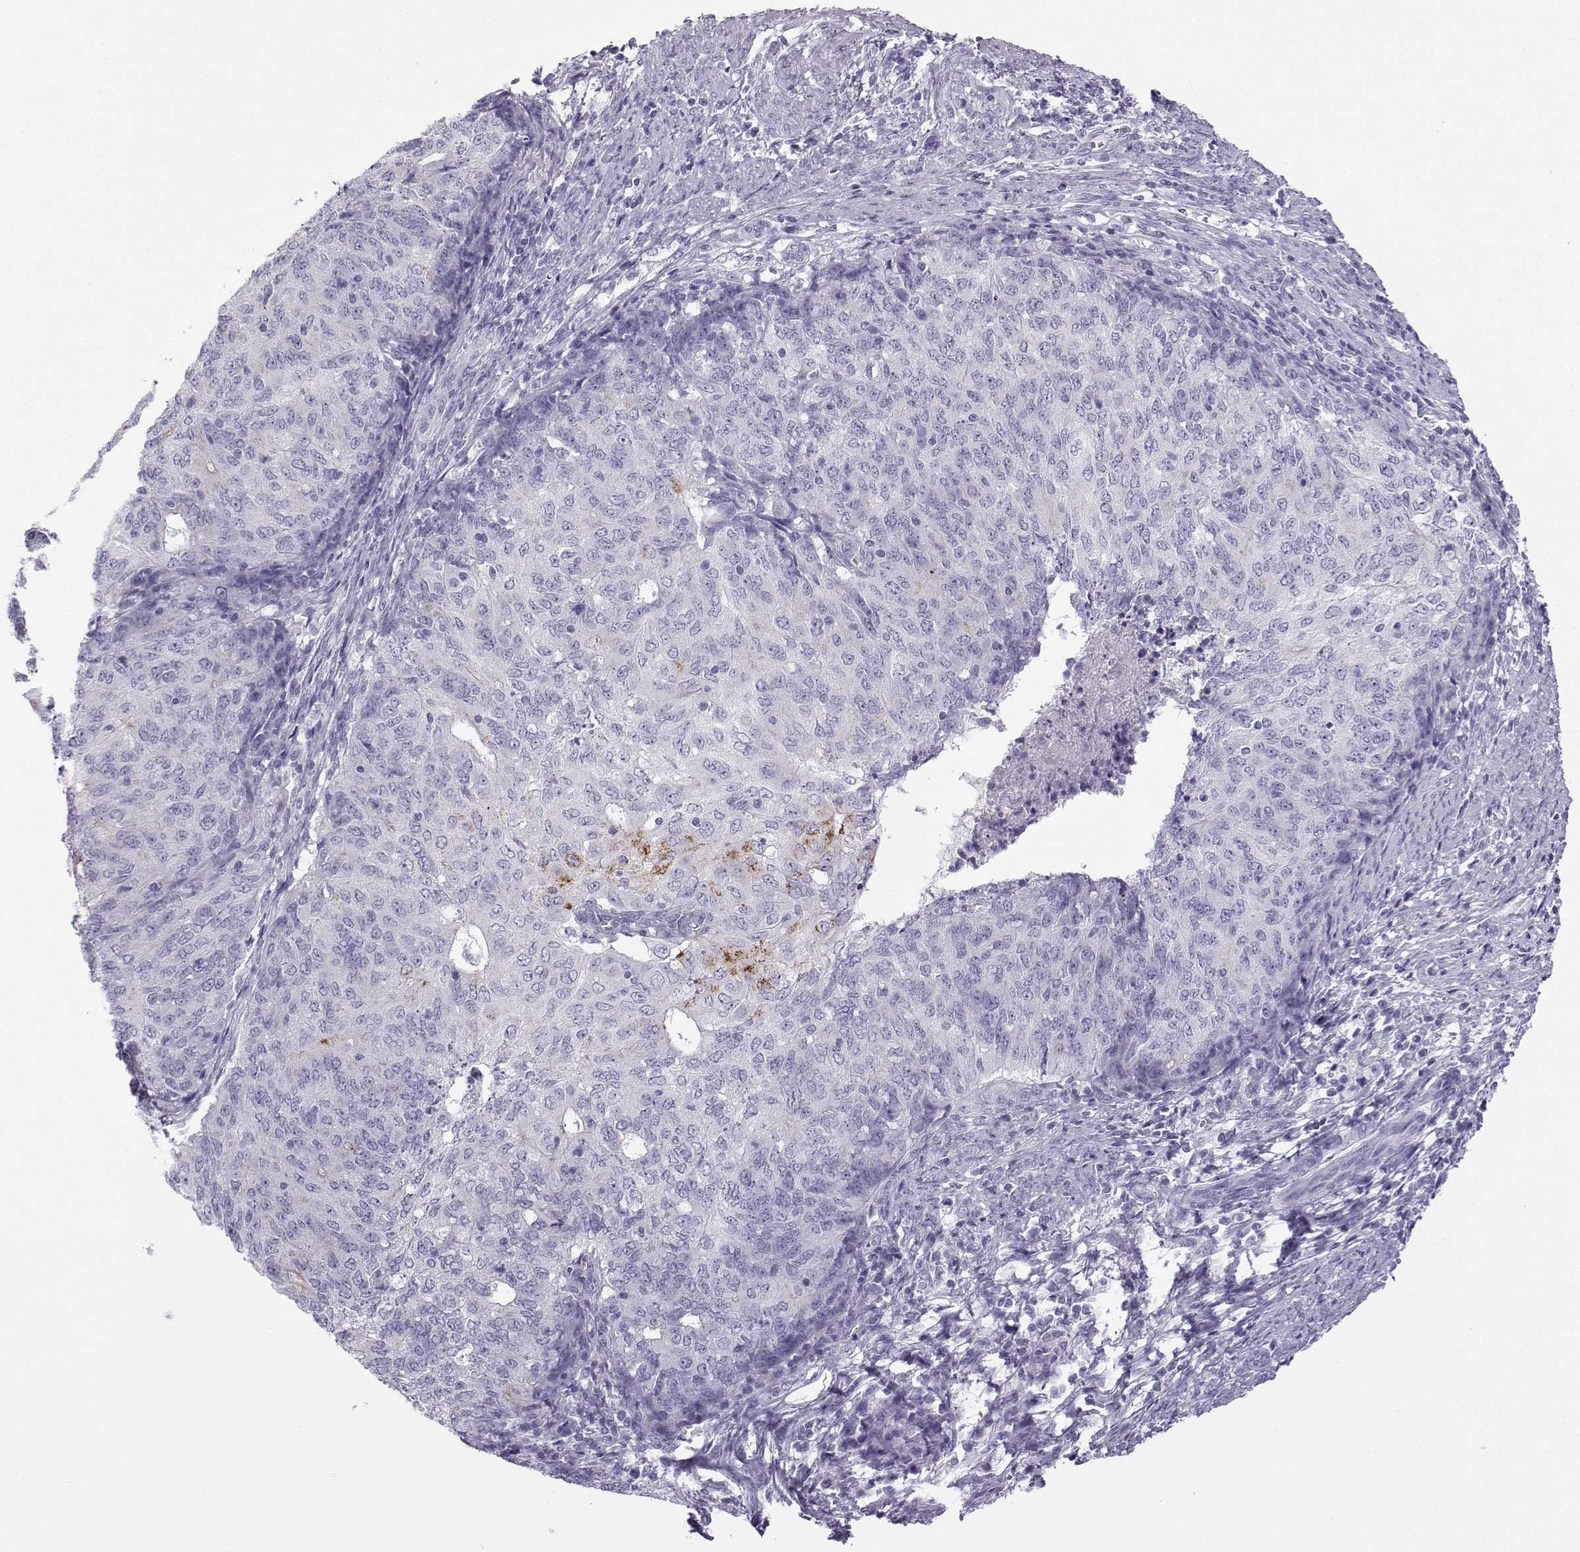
{"staining": {"intensity": "negative", "quantity": "none", "location": "none"}, "tissue": "endometrial cancer", "cell_type": "Tumor cells", "image_type": "cancer", "snomed": [{"axis": "morphology", "description": "Adenocarcinoma, NOS"}, {"axis": "topography", "description": "Endometrium"}], "caption": "This image is of endometrial cancer (adenocarcinoma) stained with immunohistochemistry to label a protein in brown with the nuclei are counter-stained blue. There is no expression in tumor cells. The staining is performed using DAB brown chromogen with nuclei counter-stained in using hematoxylin.", "gene": "ZBTB8B", "patient": {"sex": "female", "age": 82}}